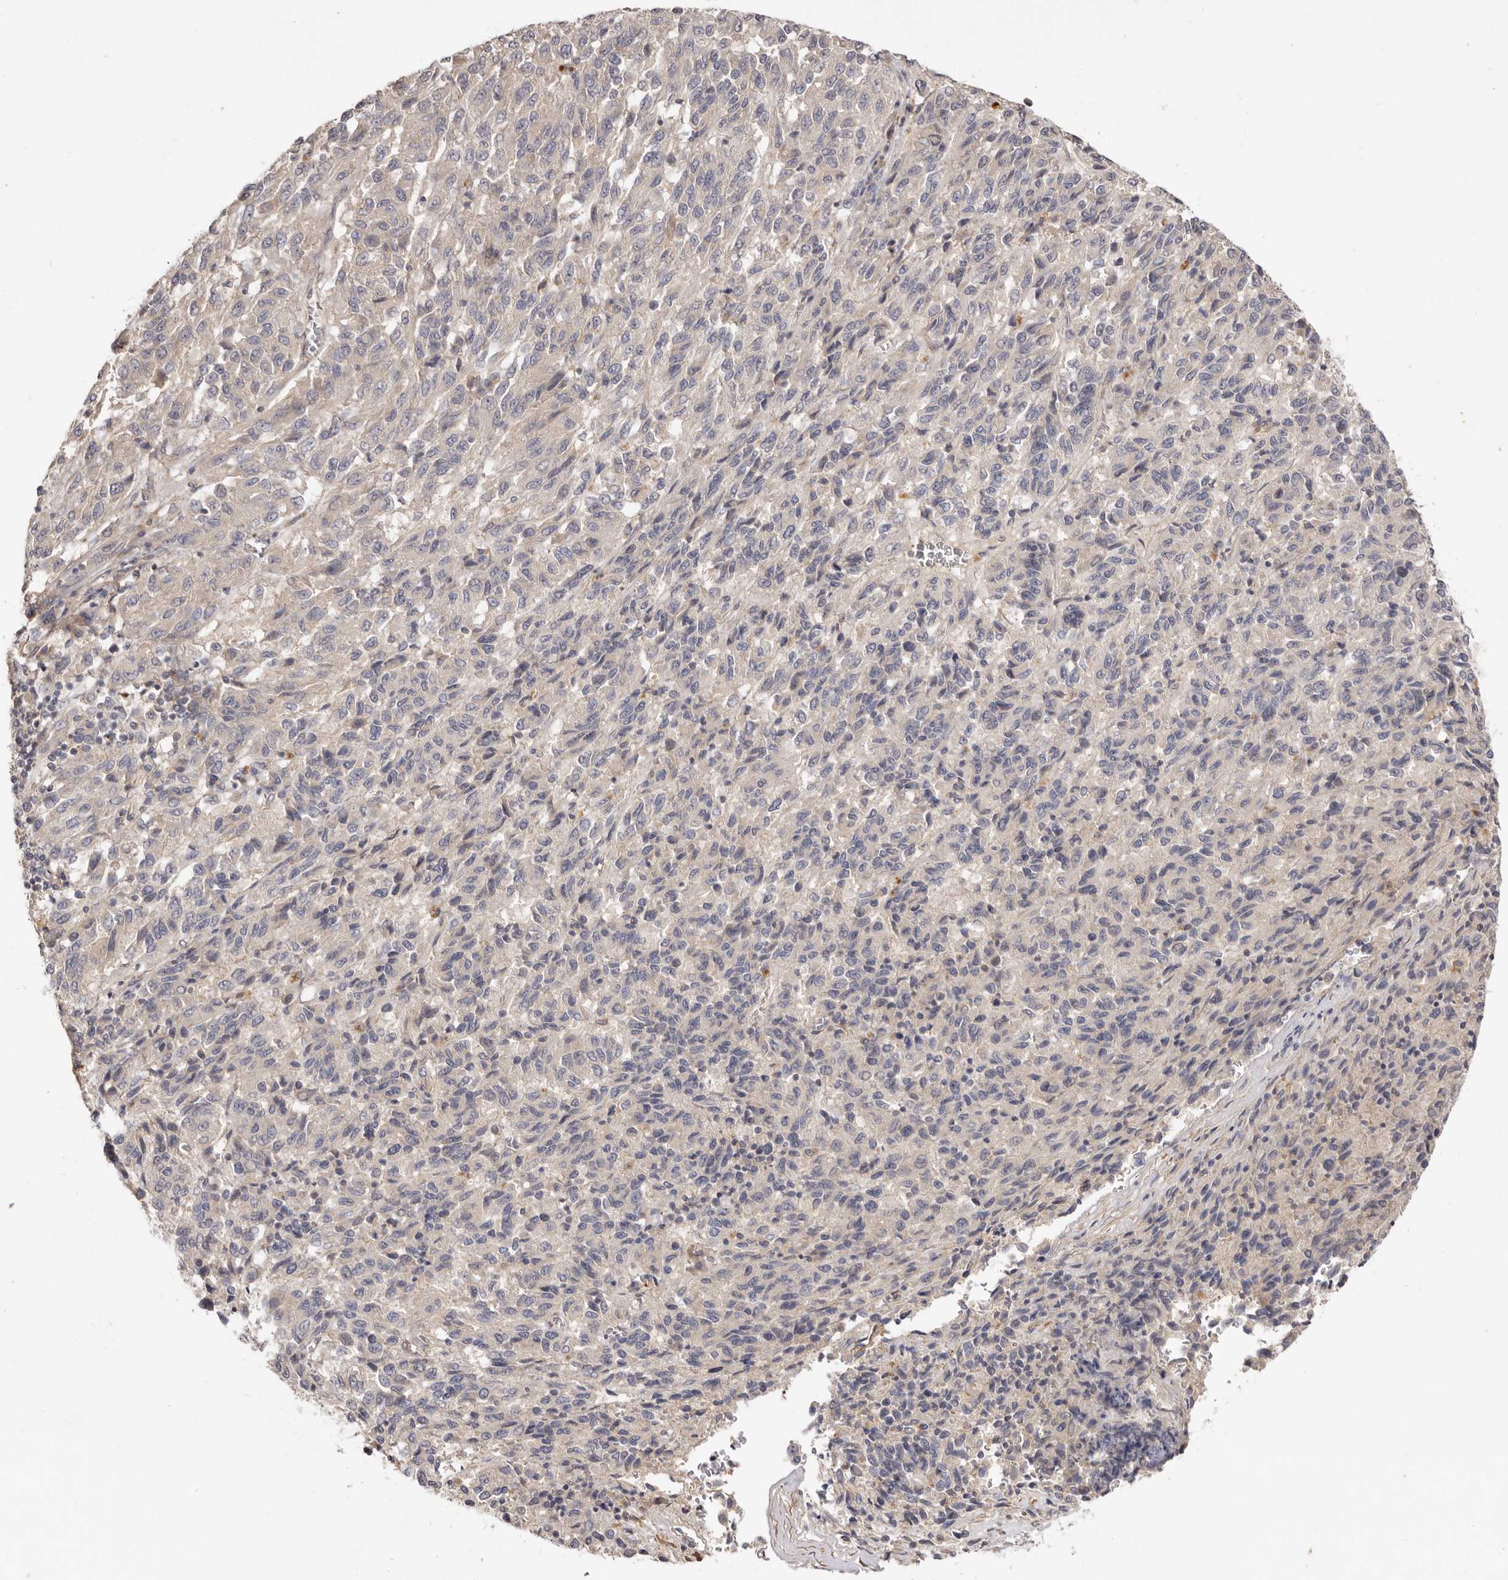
{"staining": {"intensity": "negative", "quantity": "none", "location": "none"}, "tissue": "melanoma", "cell_type": "Tumor cells", "image_type": "cancer", "snomed": [{"axis": "morphology", "description": "Malignant melanoma, Metastatic site"}, {"axis": "topography", "description": "Lung"}], "caption": "This is an immunohistochemistry (IHC) histopathology image of human malignant melanoma (metastatic site). There is no expression in tumor cells.", "gene": "ADAMTS9", "patient": {"sex": "male", "age": 64}}